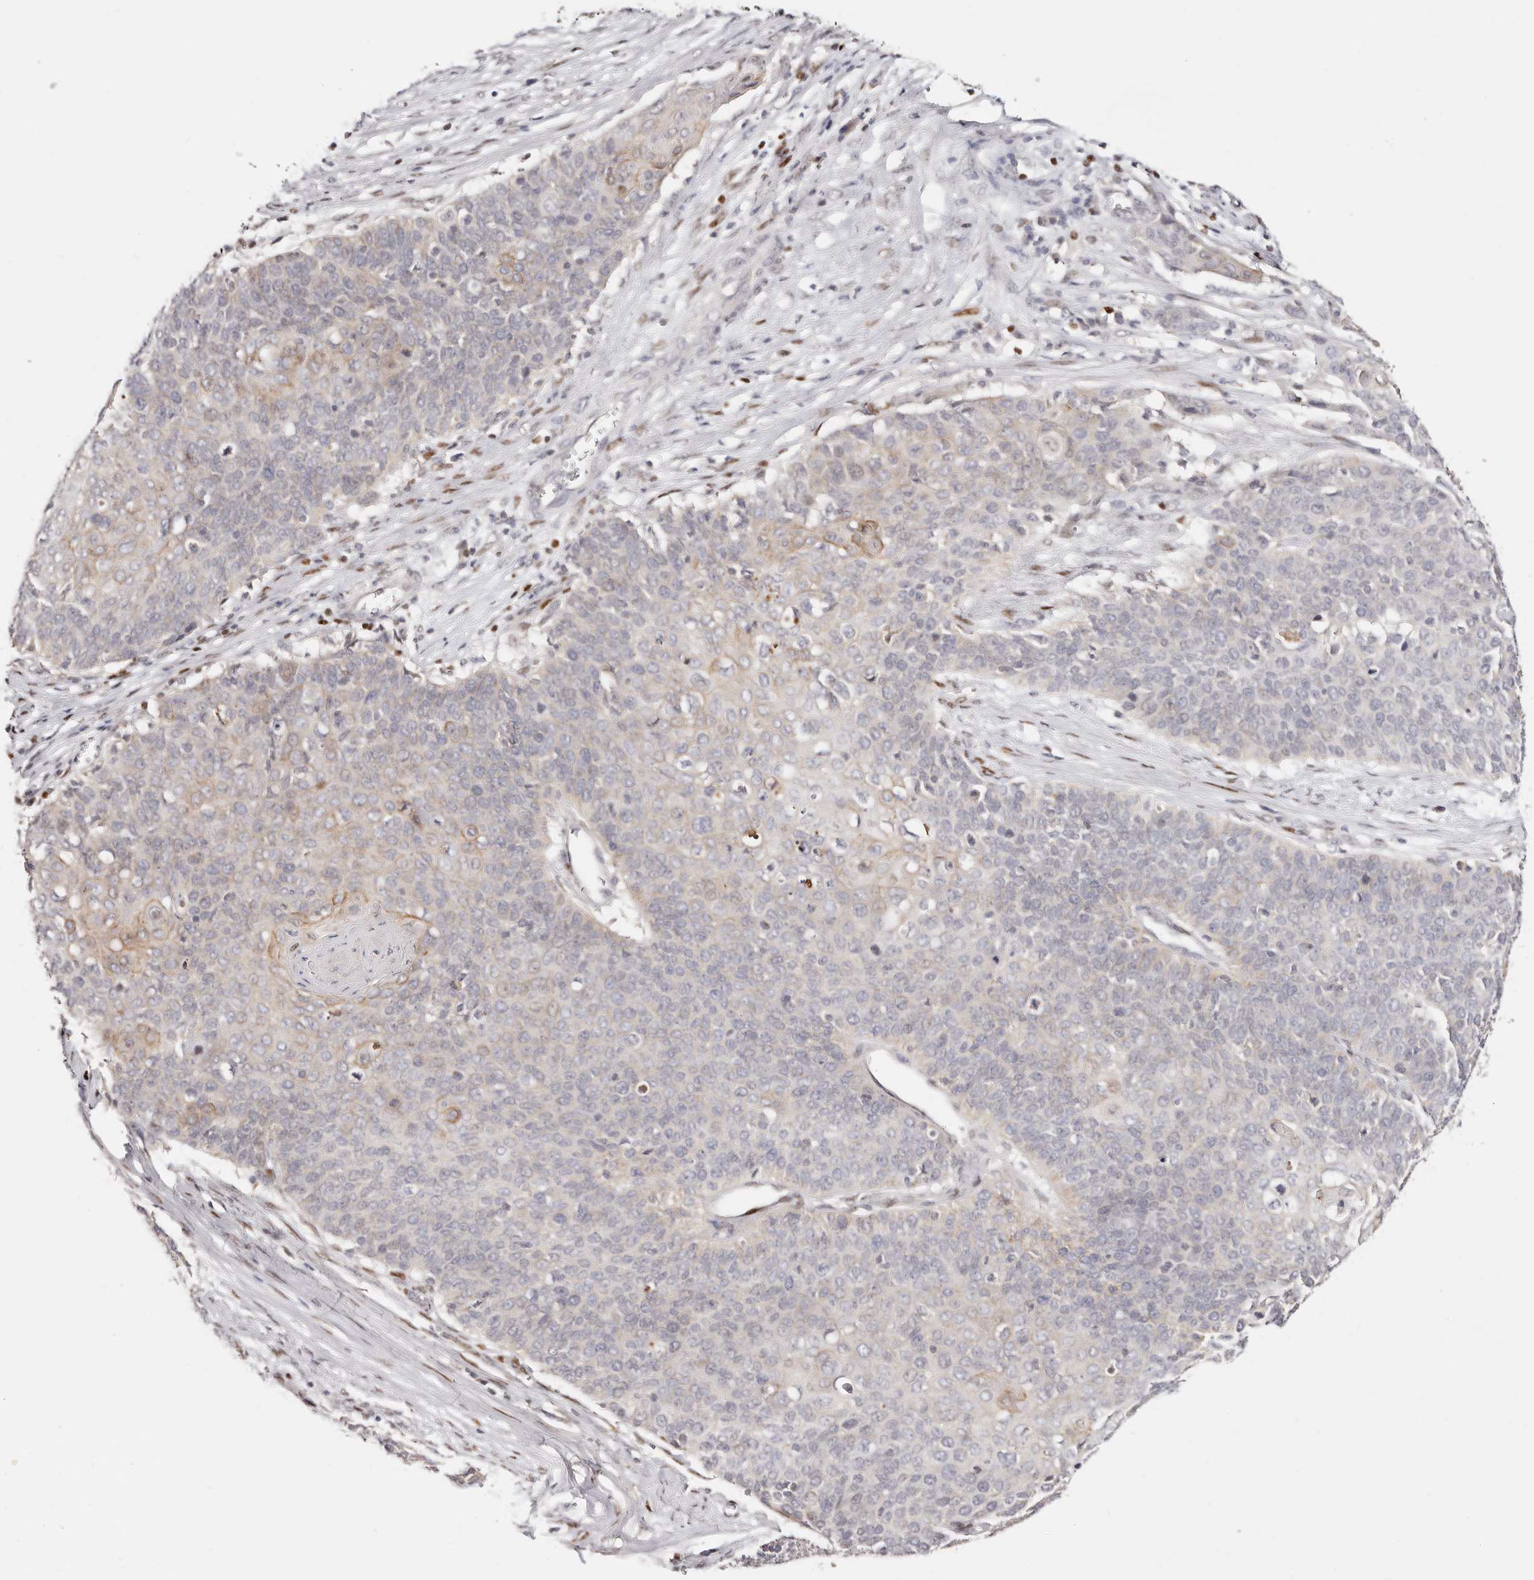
{"staining": {"intensity": "negative", "quantity": "none", "location": "none"}, "tissue": "cervical cancer", "cell_type": "Tumor cells", "image_type": "cancer", "snomed": [{"axis": "morphology", "description": "Squamous cell carcinoma, NOS"}, {"axis": "topography", "description": "Cervix"}], "caption": "Squamous cell carcinoma (cervical) stained for a protein using immunohistochemistry (IHC) reveals no positivity tumor cells.", "gene": "IQGAP3", "patient": {"sex": "female", "age": 39}}